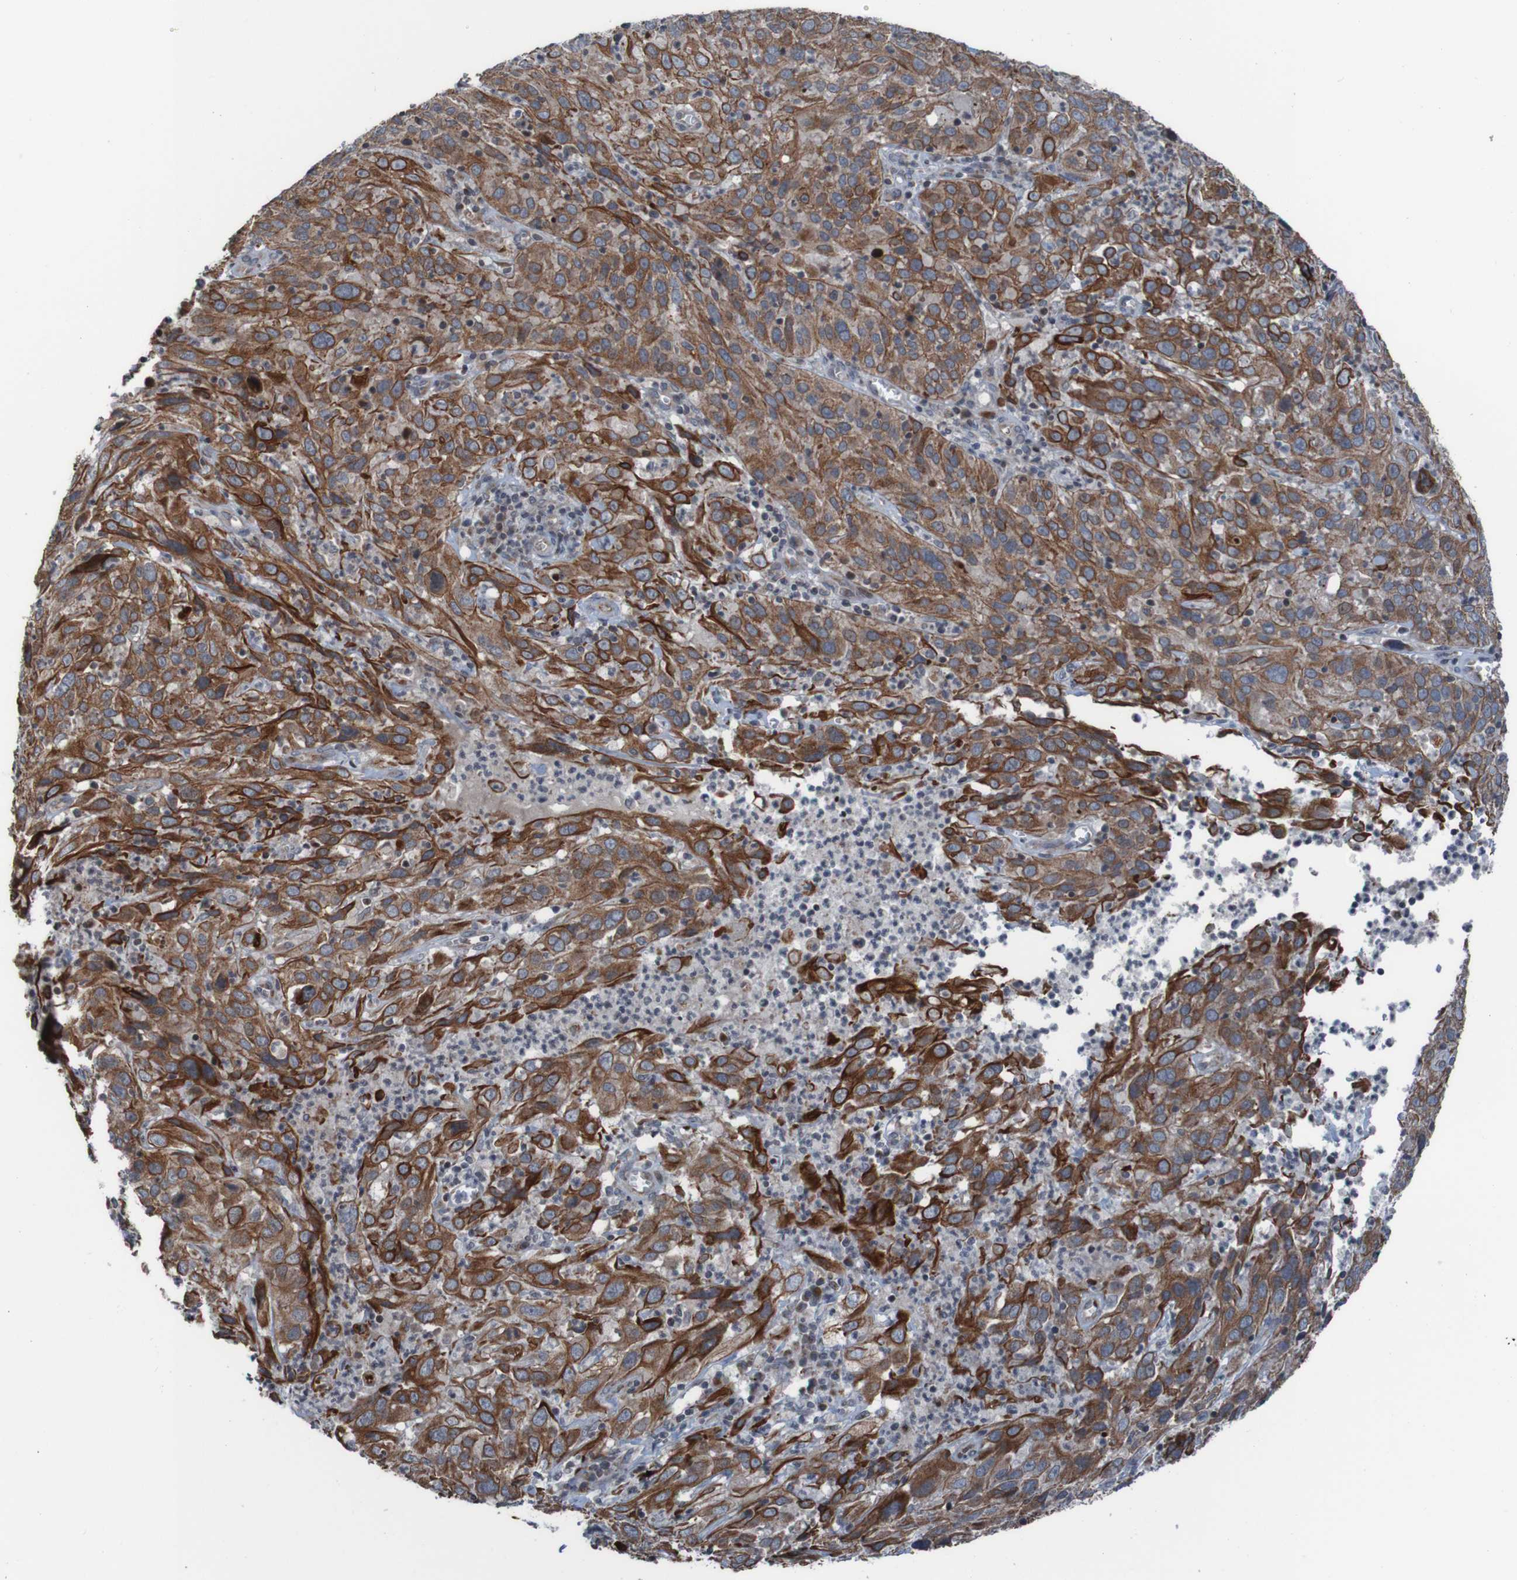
{"staining": {"intensity": "strong", "quantity": ">75%", "location": "cytoplasmic/membranous"}, "tissue": "cervical cancer", "cell_type": "Tumor cells", "image_type": "cancer", "snomed": [{"axis": "morphology", "description": "Squamous cell carcinoma, NOS"}, {"axis": "topography", "description": "Cervix"}], "caption": "Human cervical cancer (squamous cell carcinoma) stained with a protein marker displays strong staining in tumor cells.", "gene": "UNG", "patient": {"sex": "female", "age": 32}}